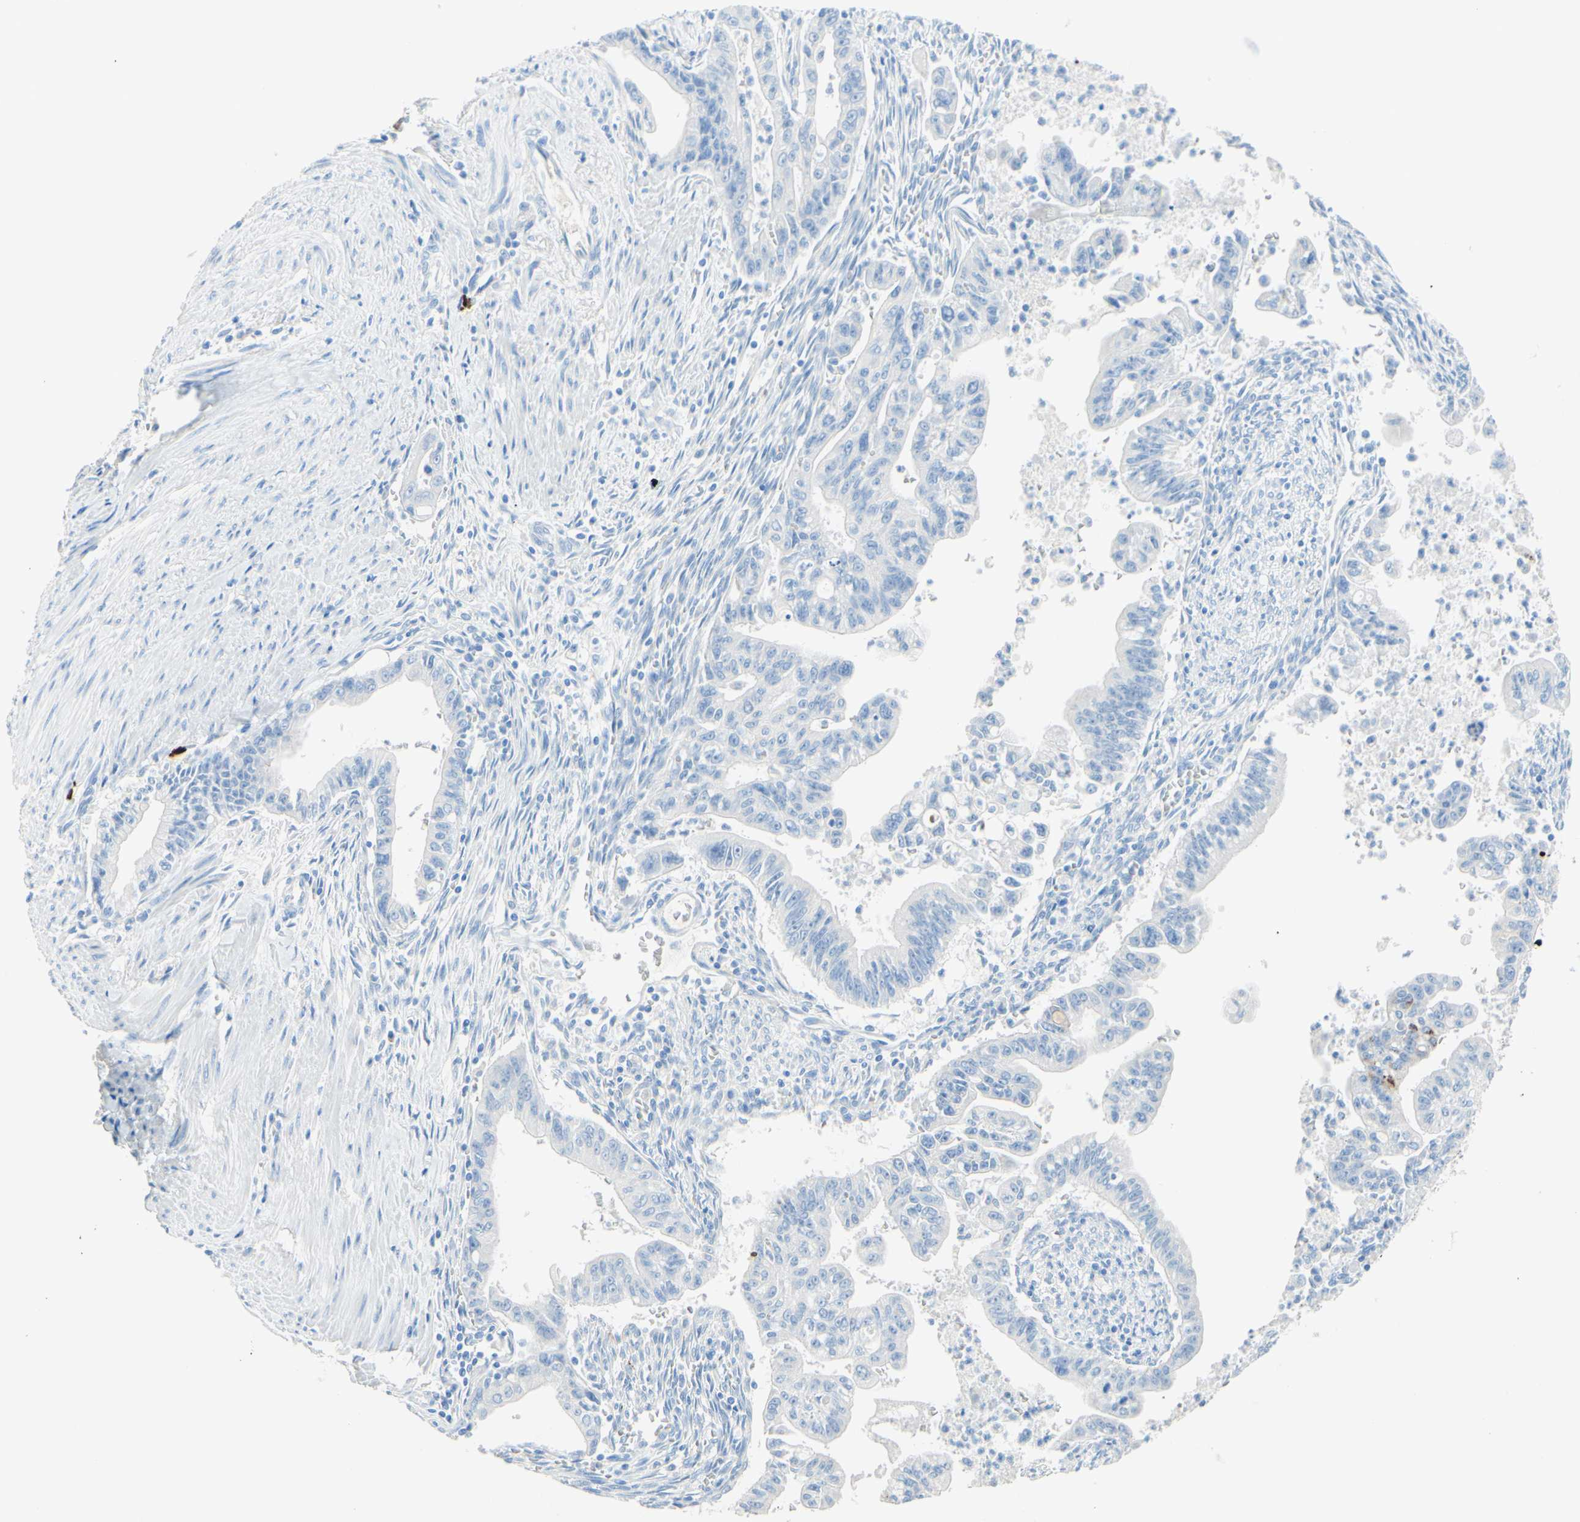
{"staining": {"intensity": "negative", "quantity": "none", "location": "none"}, "tissue": "pancreatic cancer", "cell_type": "Tumor cells", "image_type": "cancer", "snomed": [{"axis": "morphology", "description": "Adenocarcinoma, NOS"}, {"axis": "topography", "description": "Pancreas"}], "caption": "A histopathology image of pancreatic cancer stained for a protein displays no brown staining in tumor cells.", "gene": "IL6ST", "patient": {"sex": "male", "age": 70}}